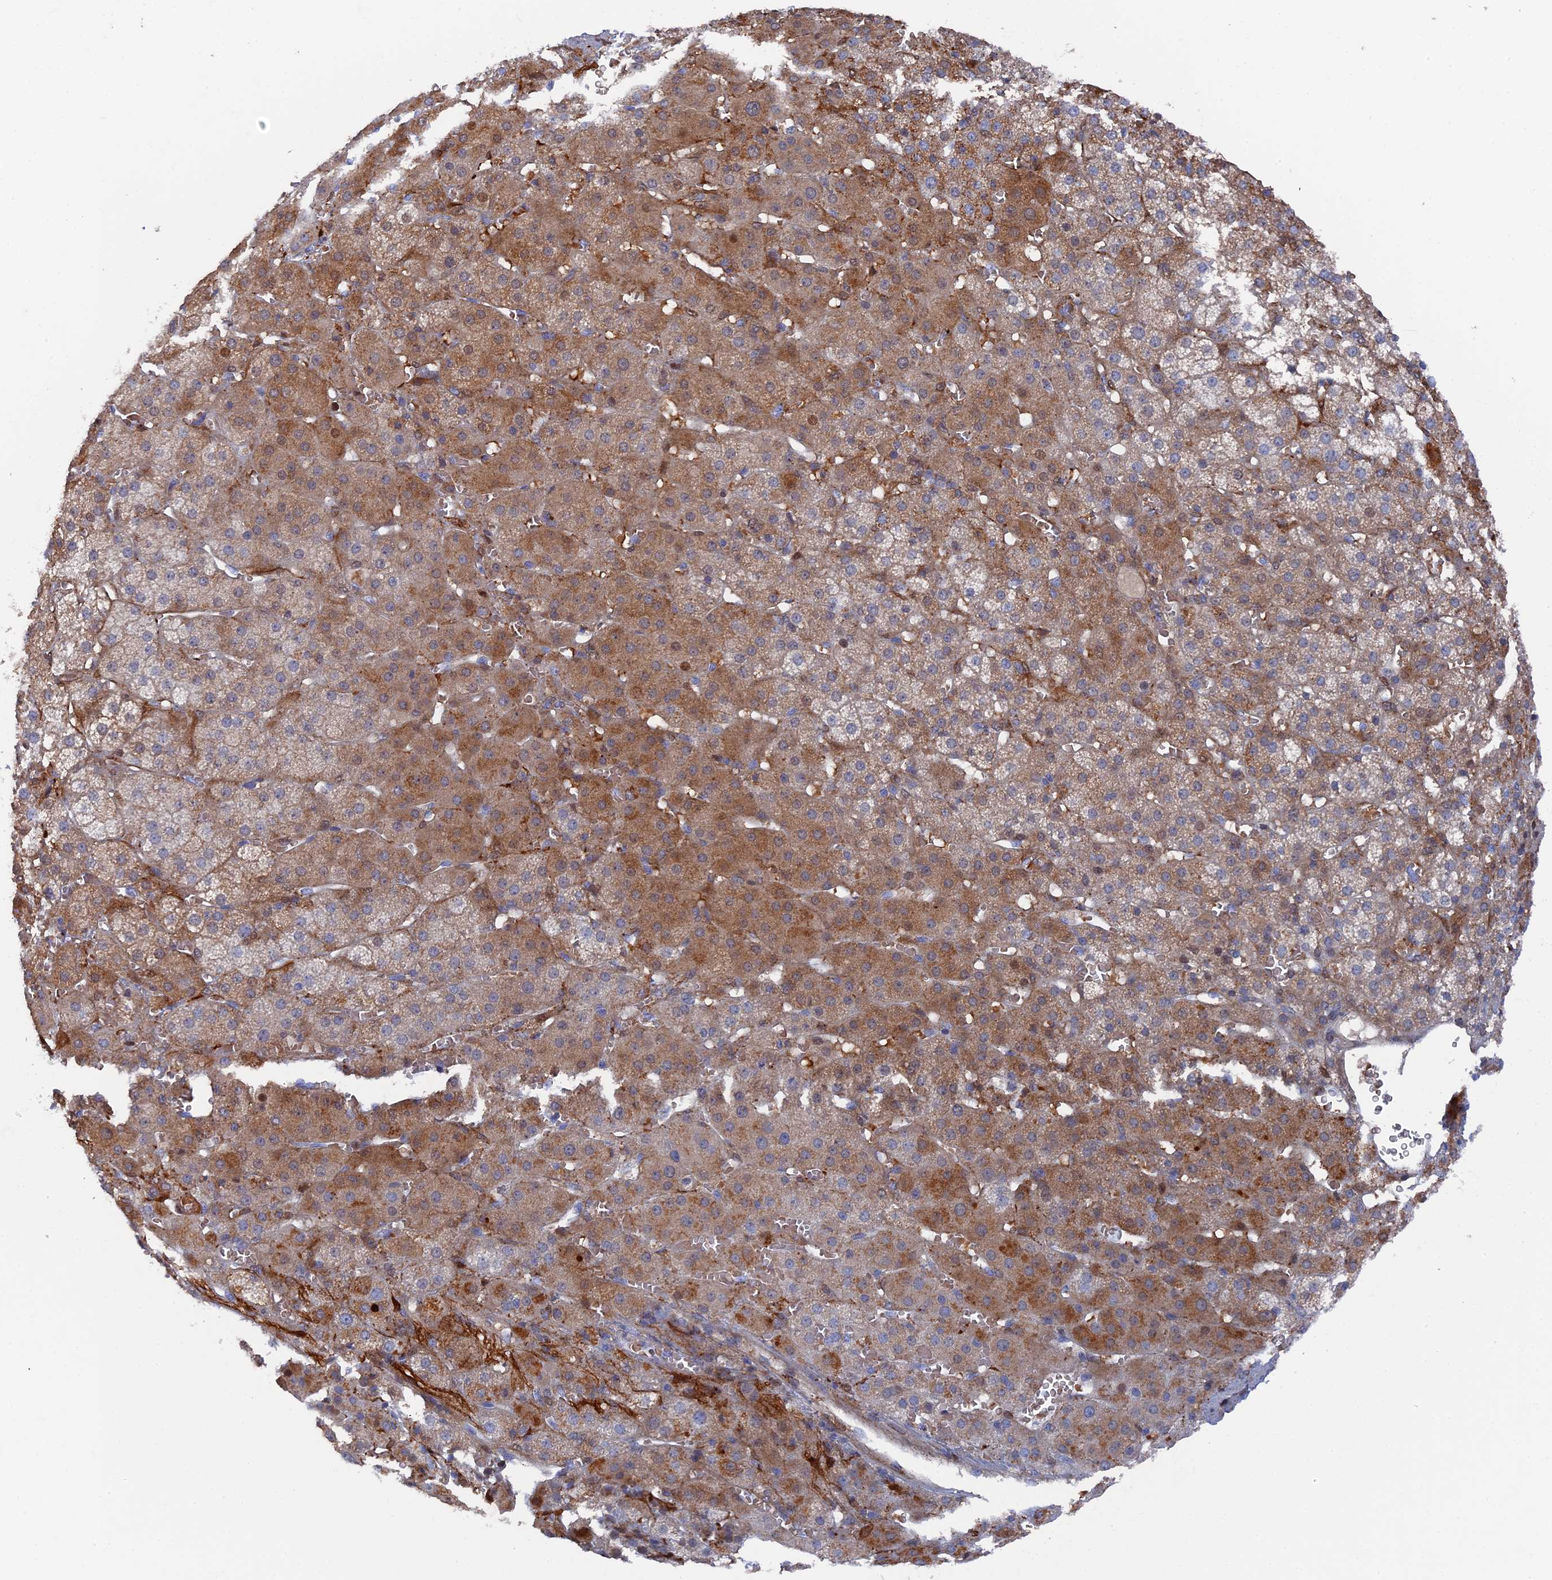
{"staining": {"intensity": "moderate", "quantity": "25%-75%", "location": "cytoplasmic/membranous"}, "tissue": "adrenal gland", "cell_type": "Glandular cells", "image_type": "normal", "snomed": [{"axis": "morphology", "description": "Normal tissue, NOS"}, {"axis": "topography", "description": "Adrenal gland"}], "caption": "Protein analysis of benign adrenal gland exhibits moderate cytoplasmic/membranous positivity in approximately 25%-75% of glandular cells. (DAB = brown stain, brightfield microscopy at high magnification).", "gene": "SMG9", "patient": {"sex": "female", "age": 57}}